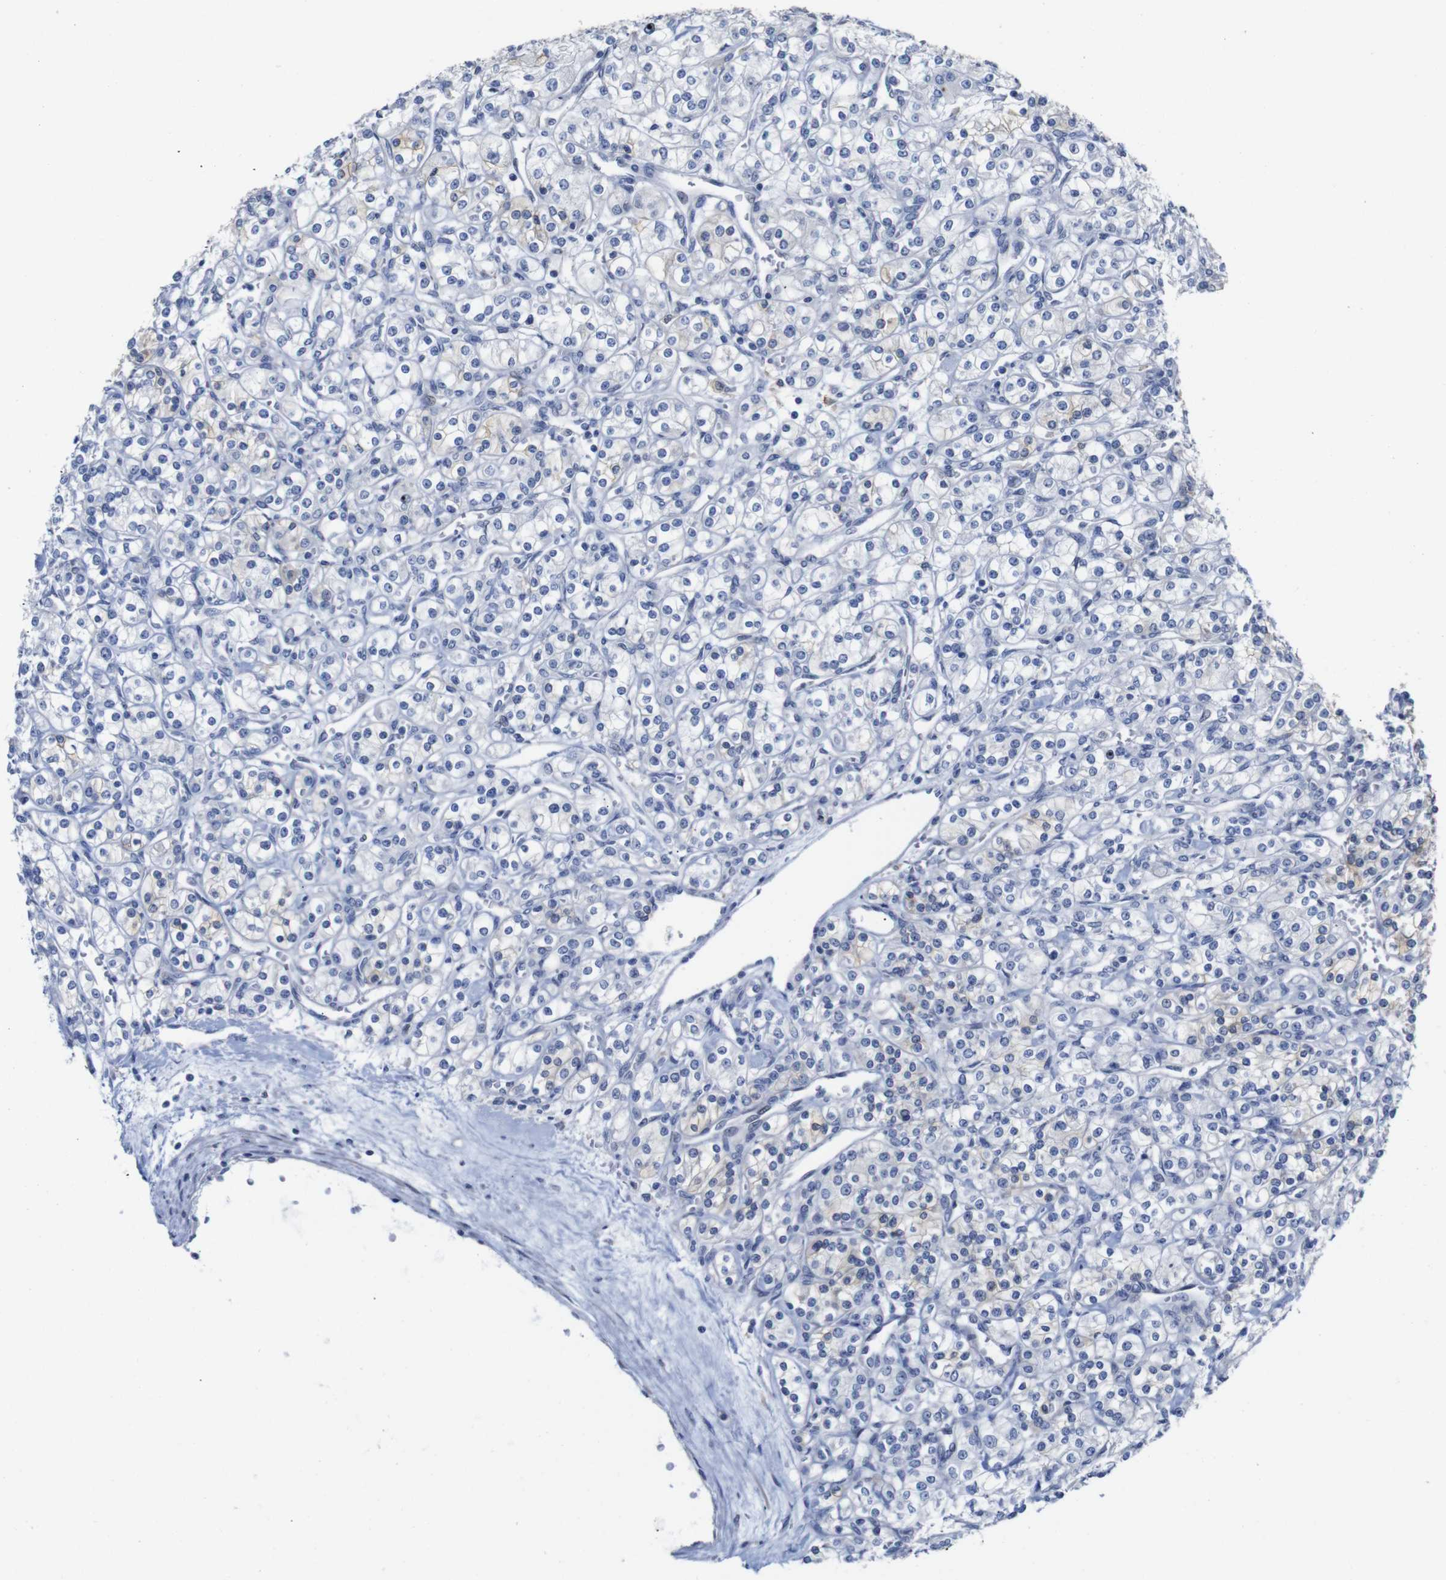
{"staining": {"intensity": "negative", "quantity": "none", "location": "none"}, "tissue": "renal cancer", "cell_type": "Tumor cells", "image_type": "cancer", "snomed": [{"axis": "morphology", "description": "Adenocarcinoma, NOS"}, {"axis": "topography", "description": "Kidney"}], "caption": "Immunohistochemistry image of neoplastic tissue: renal adenocarcinoma stained with DAB (3,3'-diaminobenzidine) demonstrates no significant protein staining in tumor cells.", "gene": "TCEAL9", "patient": {"sex": "male", "age": 77}}